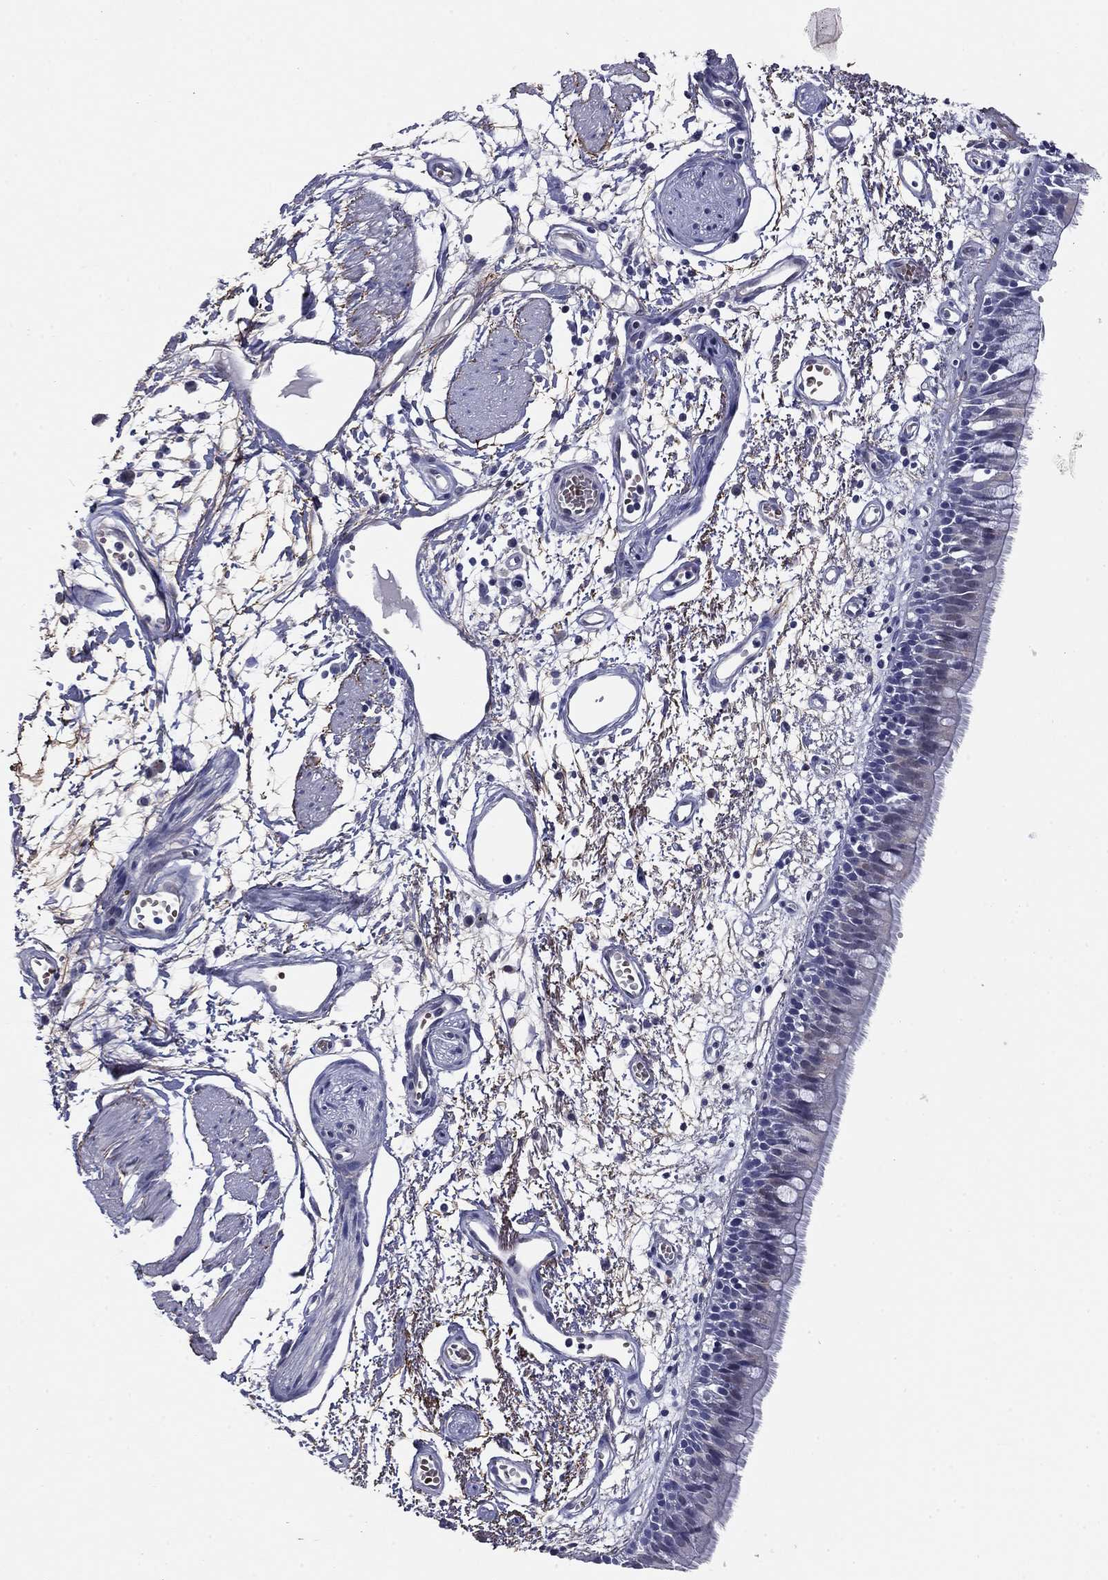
{"staining": {"intensity": "negative", "quantity": "none", "location": "none"}, "tissue": "bronchus", "cell_type": "Respiratory epithelial cells", "image_type": "normal", "snomed": [{"axis": "morphology", "description": "Normal tissue, NOS"}, {"axis": "morphology", "description": "Squamous cell carcinoma, NOS"}, {"axis": "topography", "description": "Cartilage tissue"}, {"axis": "topography", "description": "Bronchus"}, {"axis": "topography", "description": "Lung"}], "caption": "Respiratory epithelial cells show no significant positivity in benign bronchus. (Stains: DAB (3,3'-diaminobenzidine) immunohistochemistry (IHC) with hematoxylin counter stain, Microscopy: brightfield microscopy at high magnification).", "gene": "REXO5", "patient": {"sex": "male", "age": 66}}